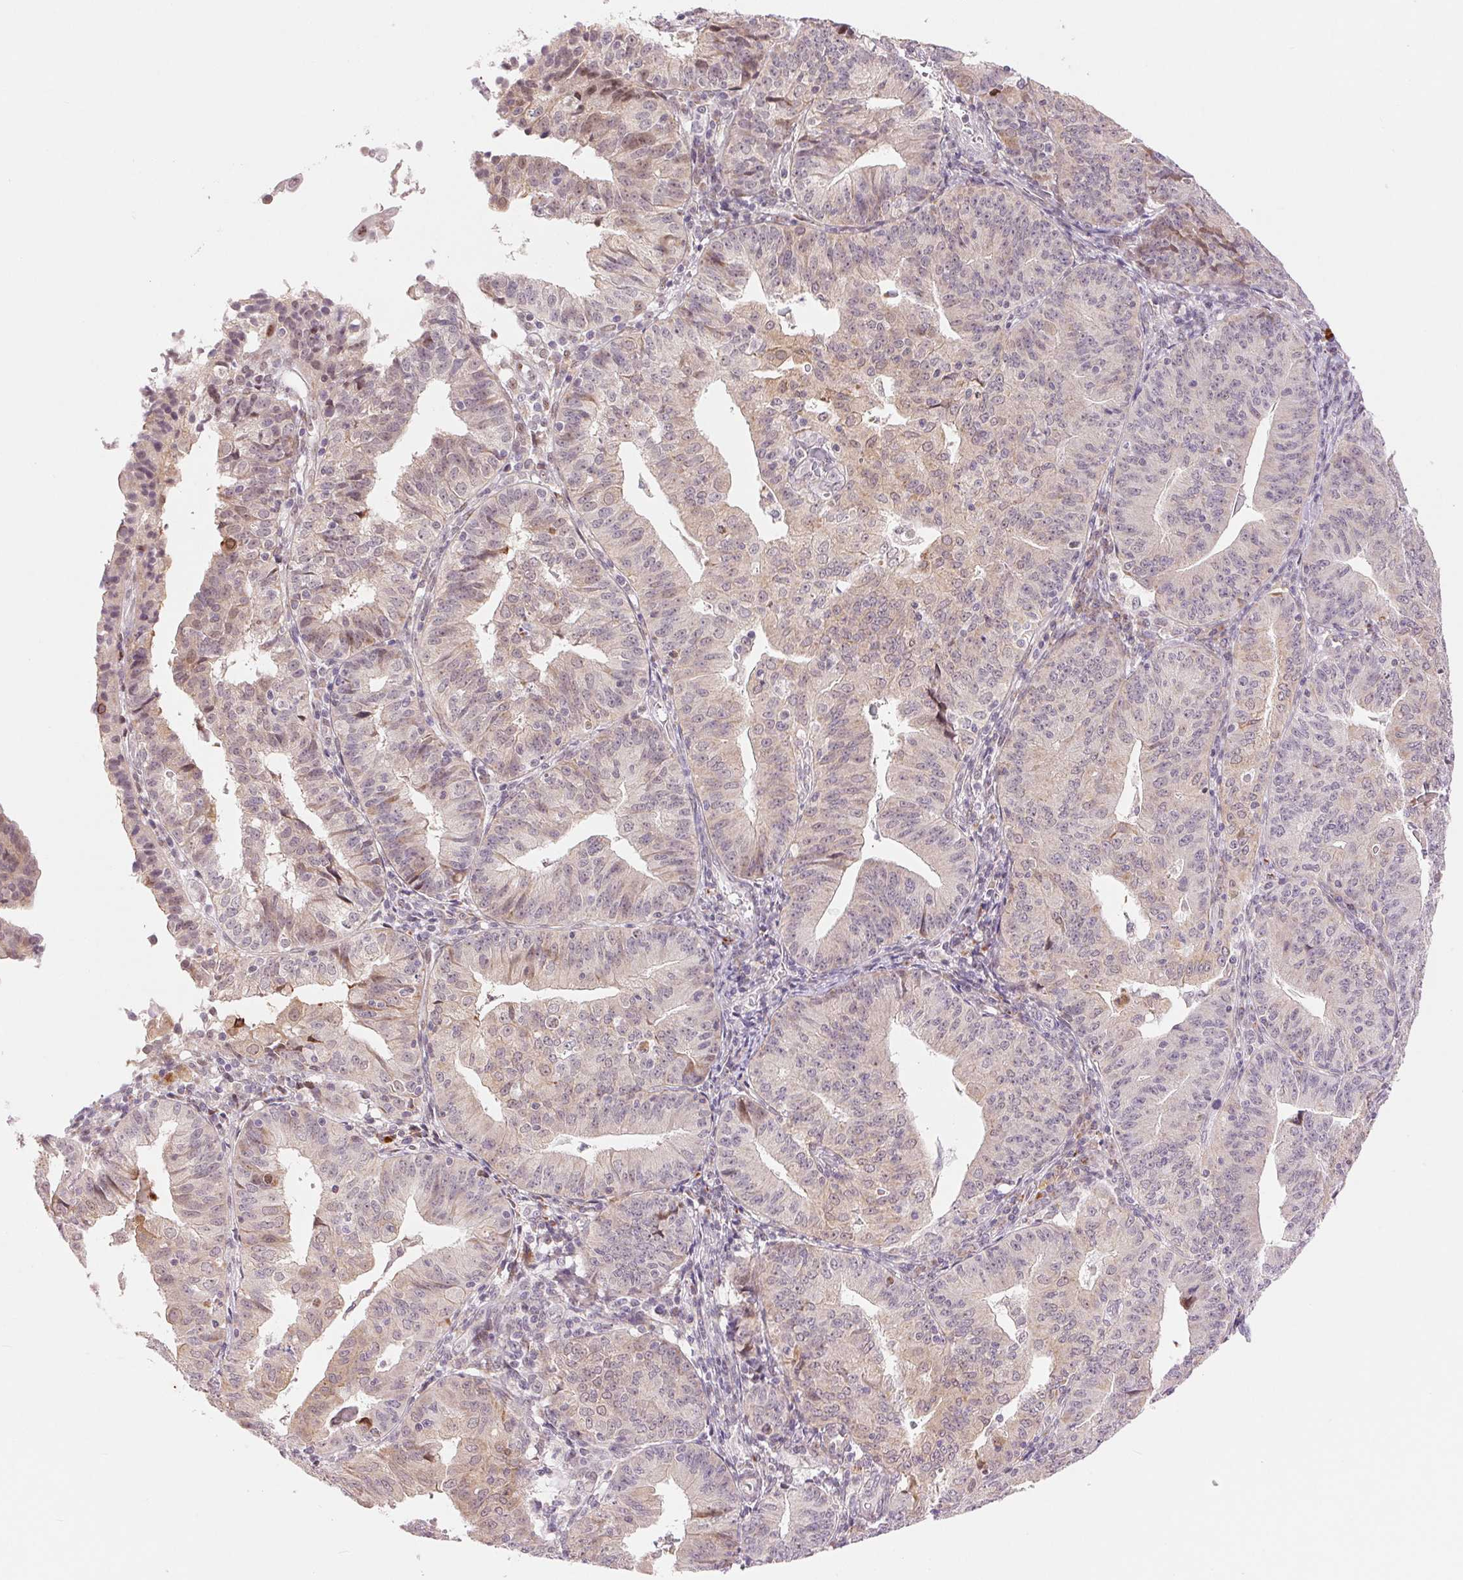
{"staining": {"intensity": "negative", "quantity": "none", "location": "none"}, "tissue": "endometrial cancer", "cell_type": "Tumor cells", "image_type": "cancer", "snomed": [{"axis": "morphology", "description": "Adenocarcinoma, NOS"}, {"axis": "topography", "description": "Endometrium"}], "caption": "High power microscopy histopathology image of an immunohistochemistry (IHC) image of endometrial cancer (adenocarcinoma), revealing no significant expression in tumor cells.", "gene": "ARHGAP32", "patient": {"sex": "female", "age": 56}}